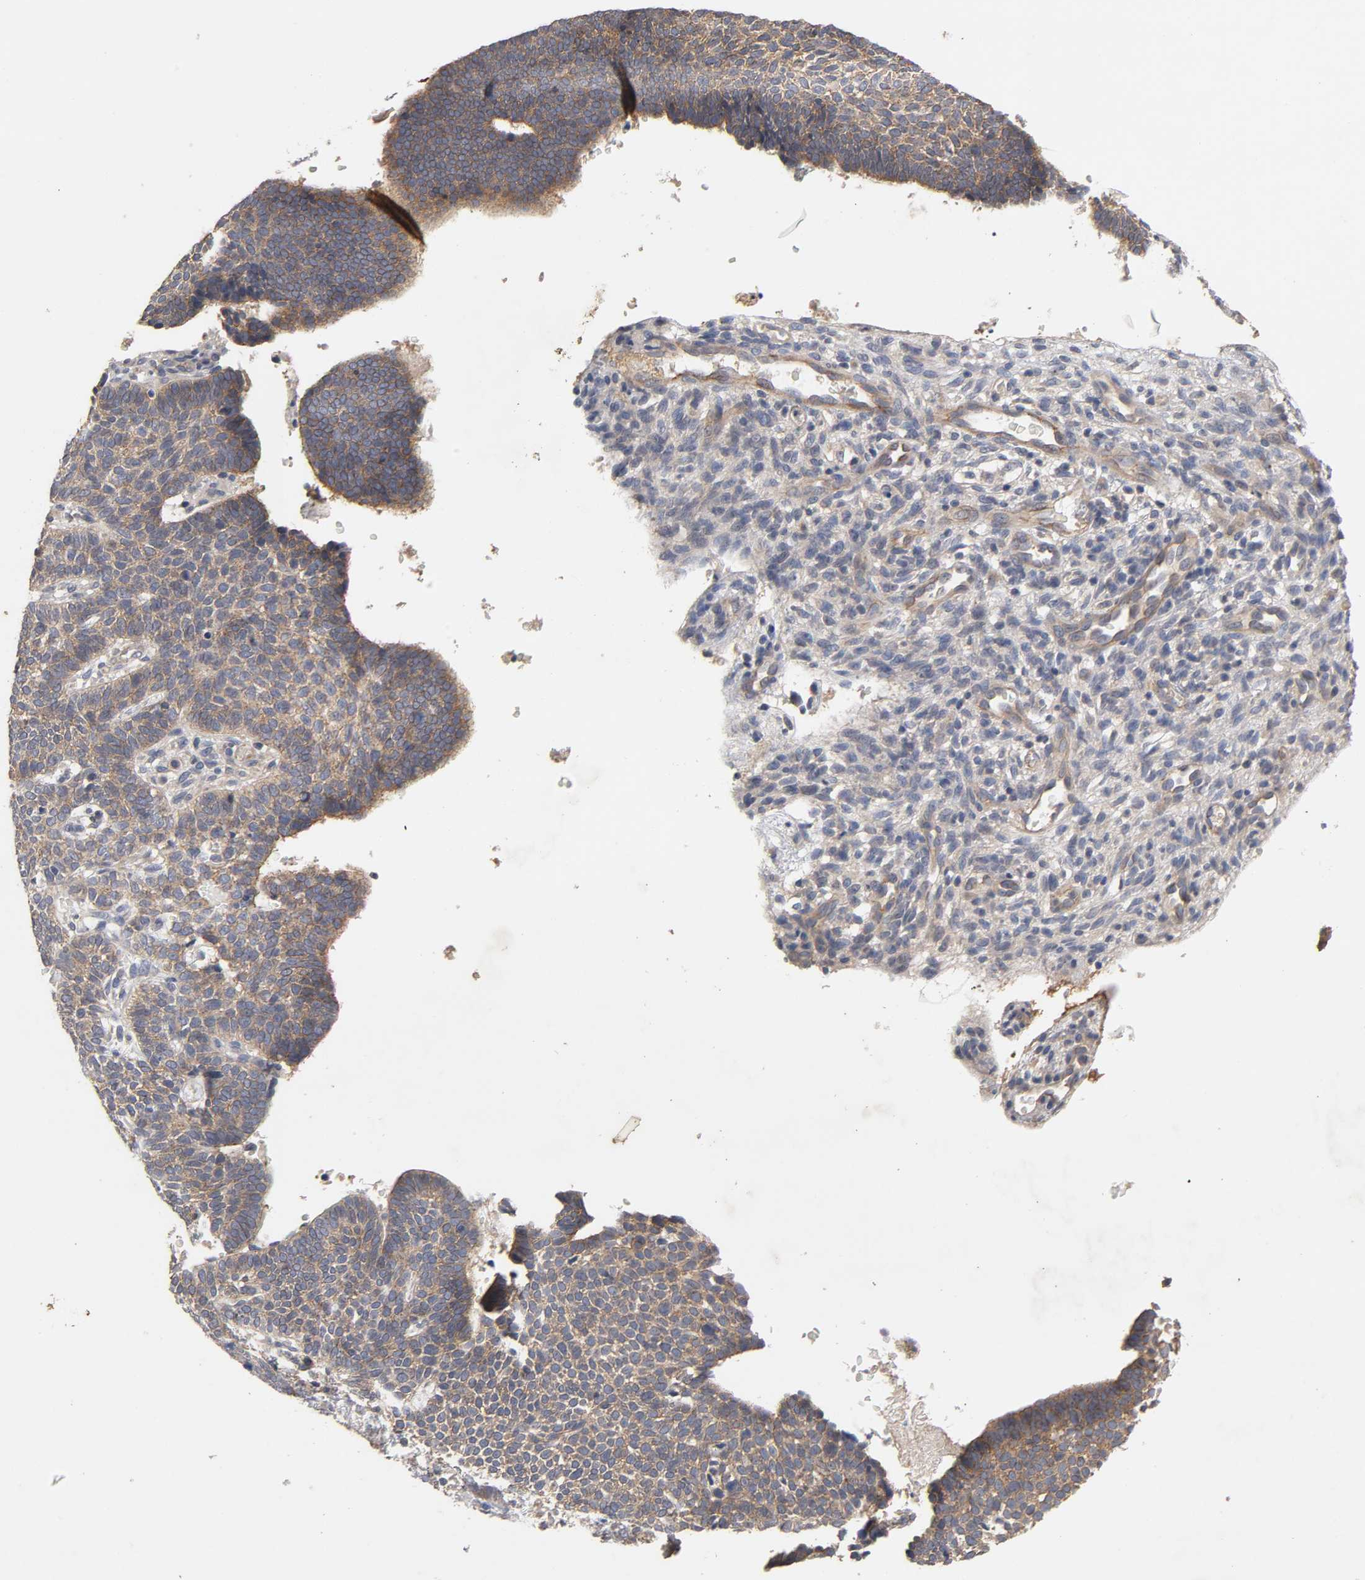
{"staining": {"intensity": "moderate", "quantity": ">75%", "location": "cytoplasmic/membranous"}, "tissue": "skin cancer", "cell_type": "Tumor cells", "image_type": "cancer", "snomed": [{"axis": "morphology", "description": "Normal tissue, NOS"}, {"axis": "morphology", "description": "Basal cell carcinoma"}, {"axis": "topography", "description": "Skin"}], "caption": "About >75% of tumor cells in human skin basal cell carcinoma exhibit moderate cytoplasmic/membranous protein positivity as visualized by brown immunohistochemical staining.", "gene": "PDZD11", "patient": {"sex": "male", "age": 87}}